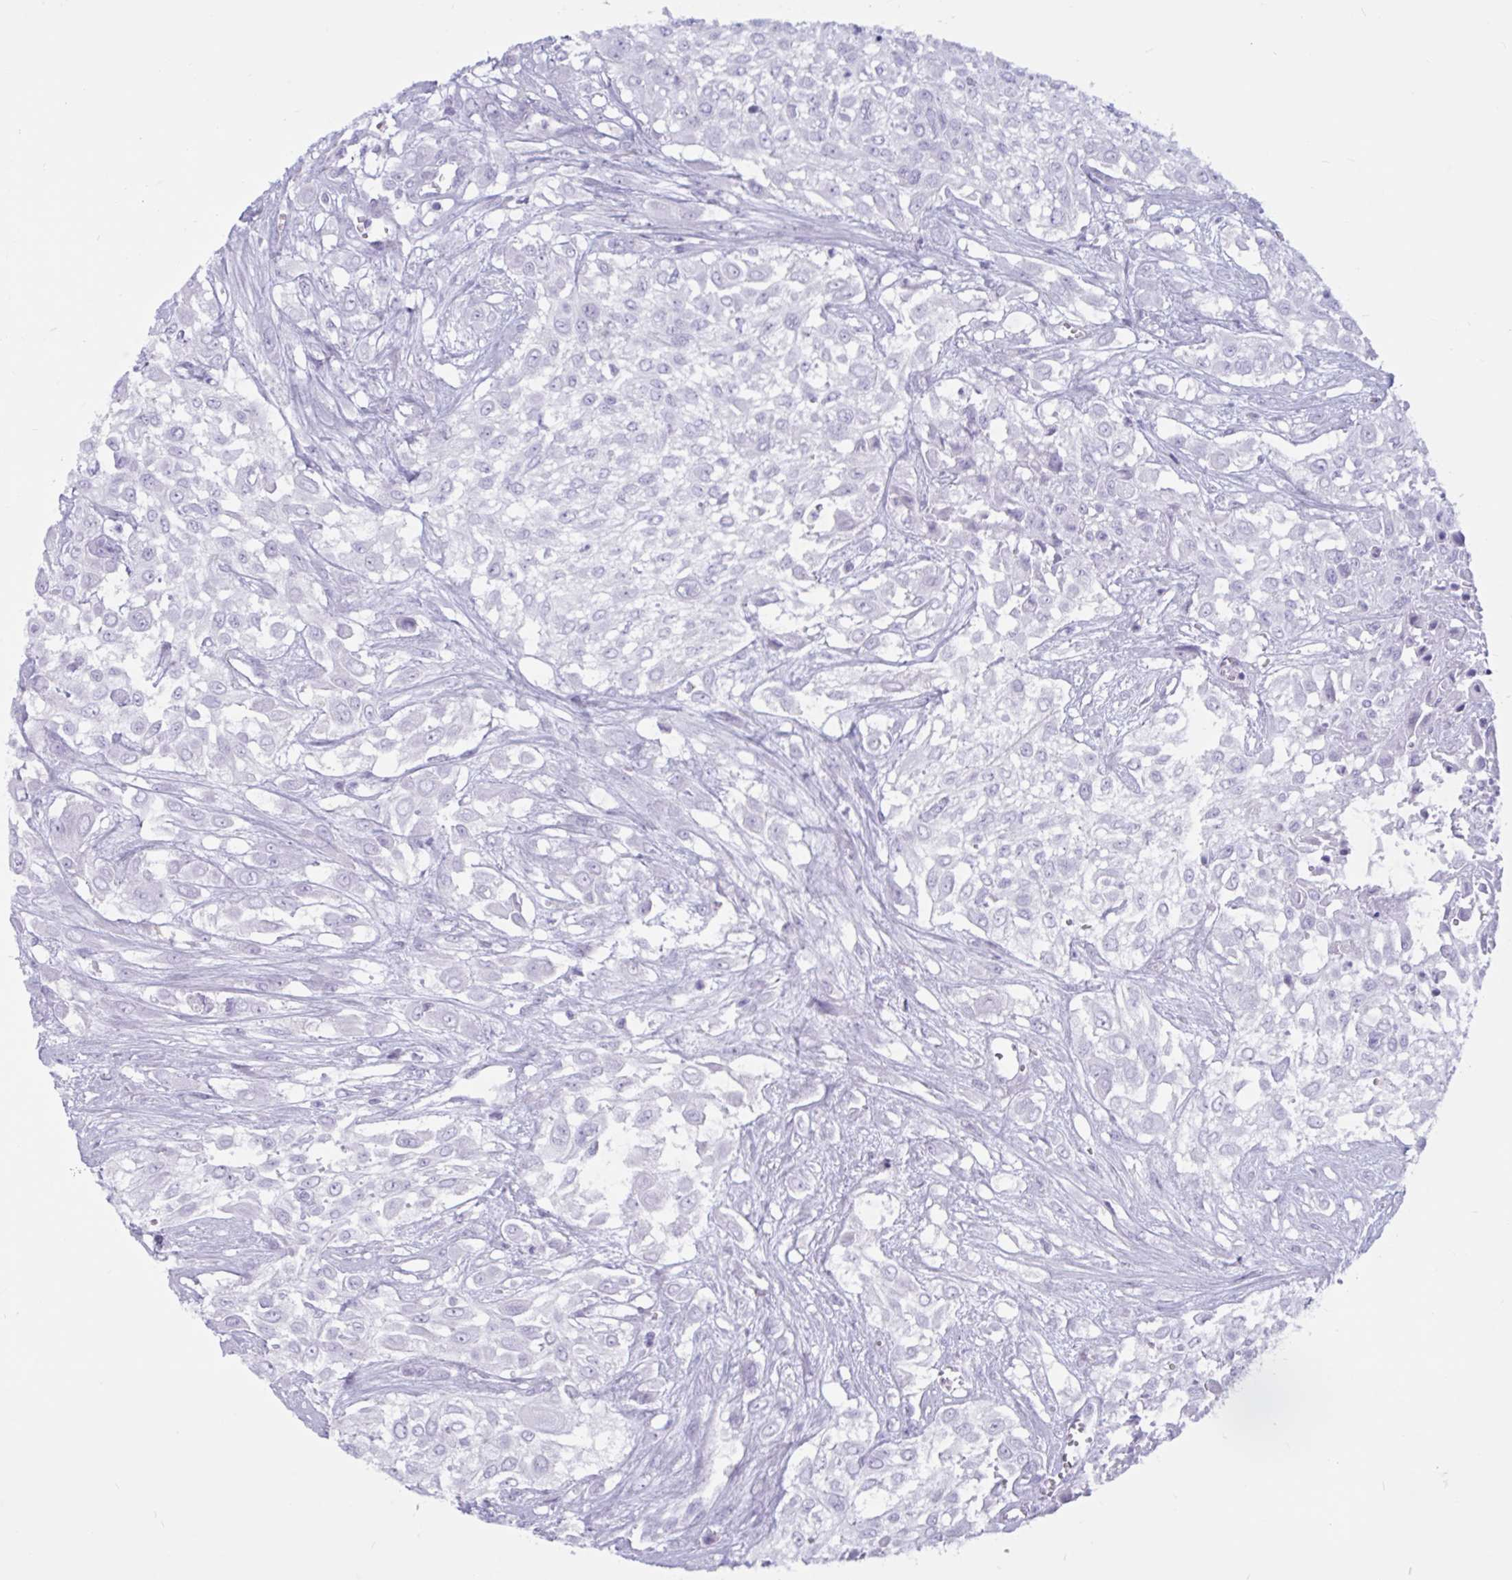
{"staining": {"intensity": "negative", "quantity": "none", "location": "none"}, "tissue": "urothelial cancer", "cell_type": "Tumor cells", "image_type": "cancer", "snomed": [{"axis": "morphology", "description": "Urothelial carcinoma, High grade"}, {"axis": "topography", "description": "Urinary bladder"}], "caption": "Tumor cells show no significant protein expression in urothelial cancer. (DAB (3,3'-diaminobenzidine) immunohistochemistry visualized using brightfield microscopy, high magnification).", "gene": "BBS10", "patient": {"sex": "male", "age": 57}}